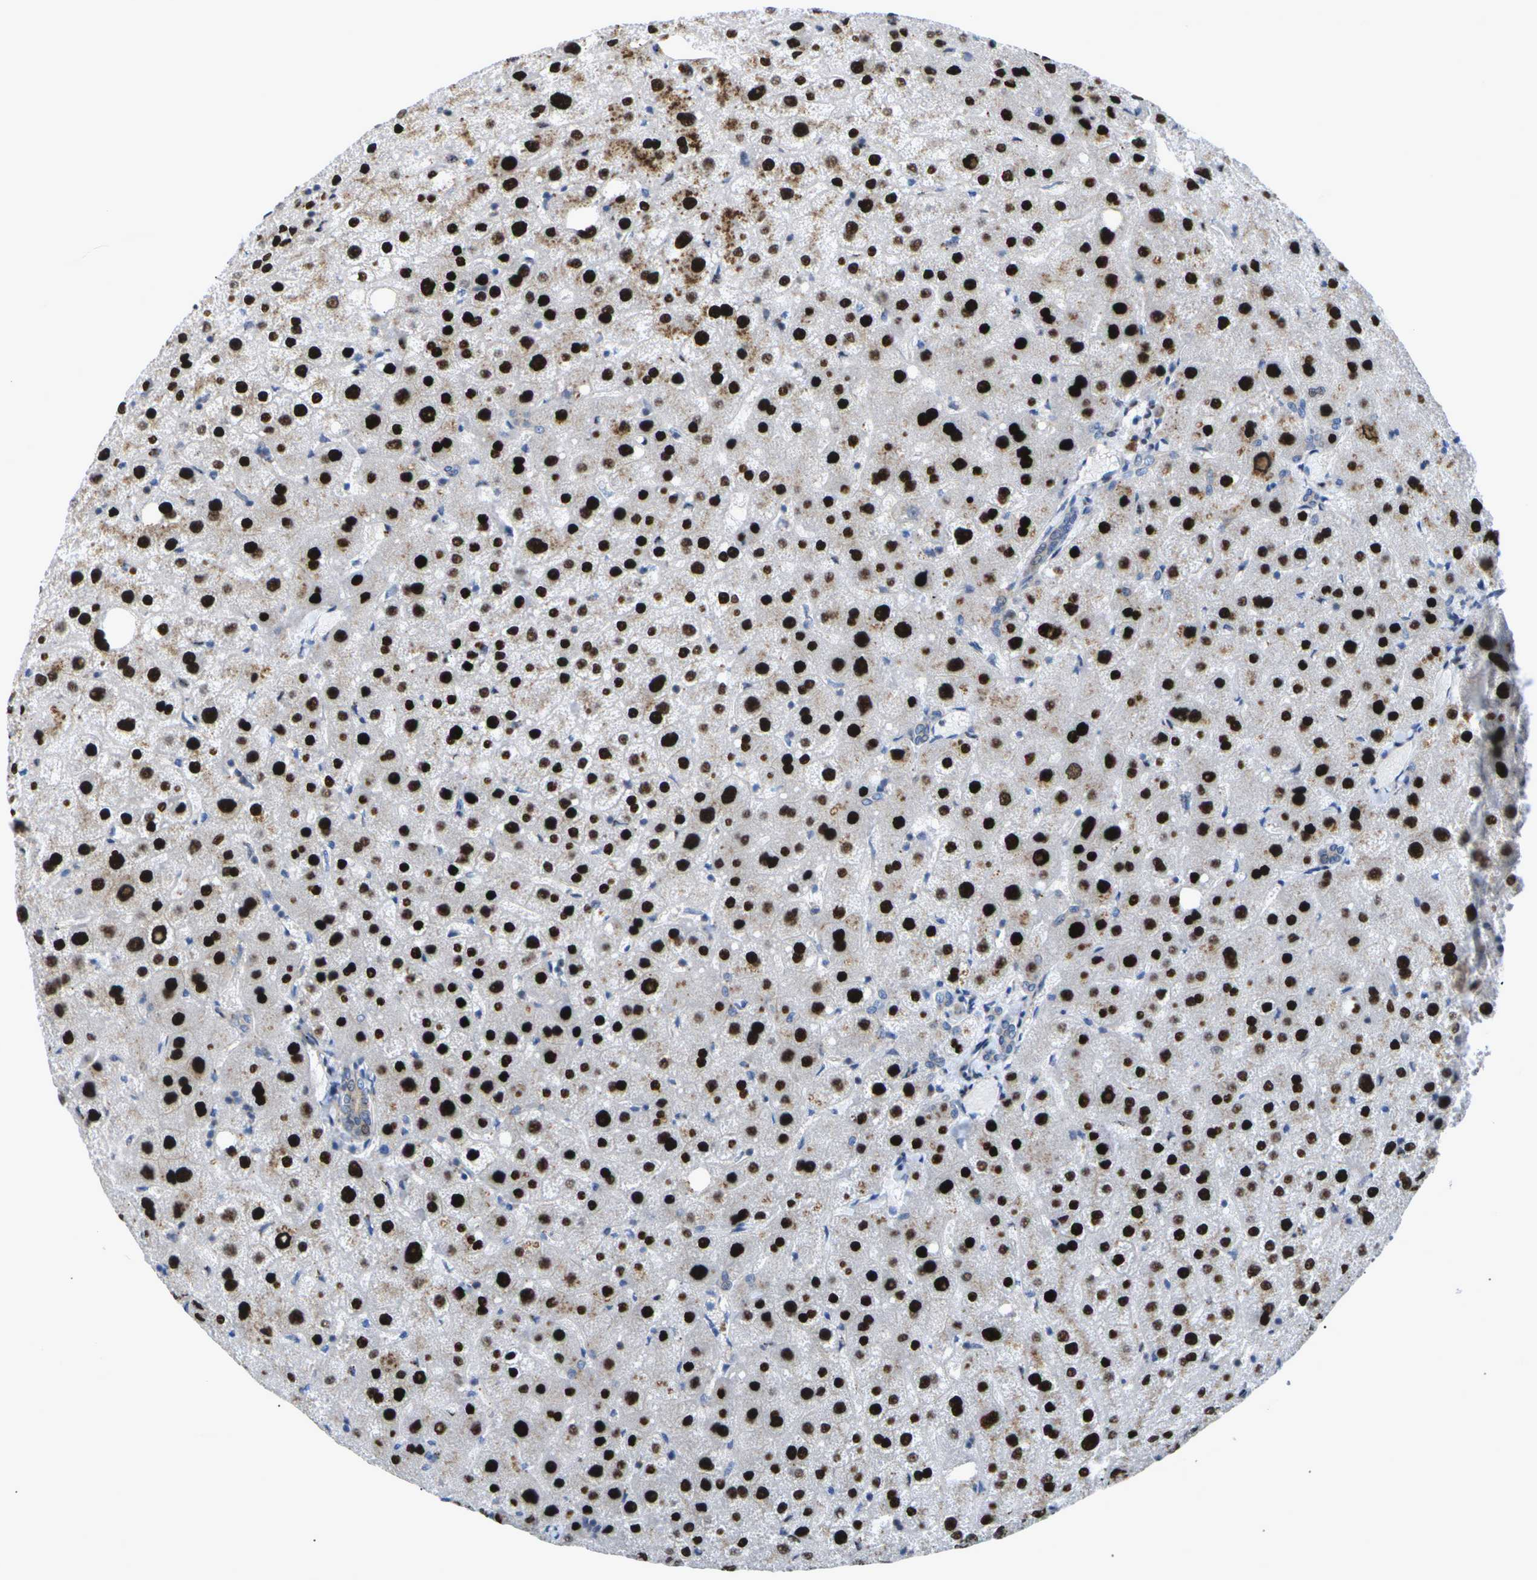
{"staining": {"intensity": "weak", "quantity": ">75%", "location": "cytoplasmic/membranous"}, "tissue": "liver", "cell_type": "Cholangiocytes", "image_type": "normal", "snomed": [{"axis": "morphology", "description": "Normal tissue, NOS"}, {"axis": "topography", "description": "Liver"}], "caption": "This is an image of immunohistochemistry (IHC) staining of normal liver, which shows weak staining in the cytoplasmic/membranous of cholangiocytes.", "gene": "RPS6KA3", "patient": {"sex": "male", "age": 73}}